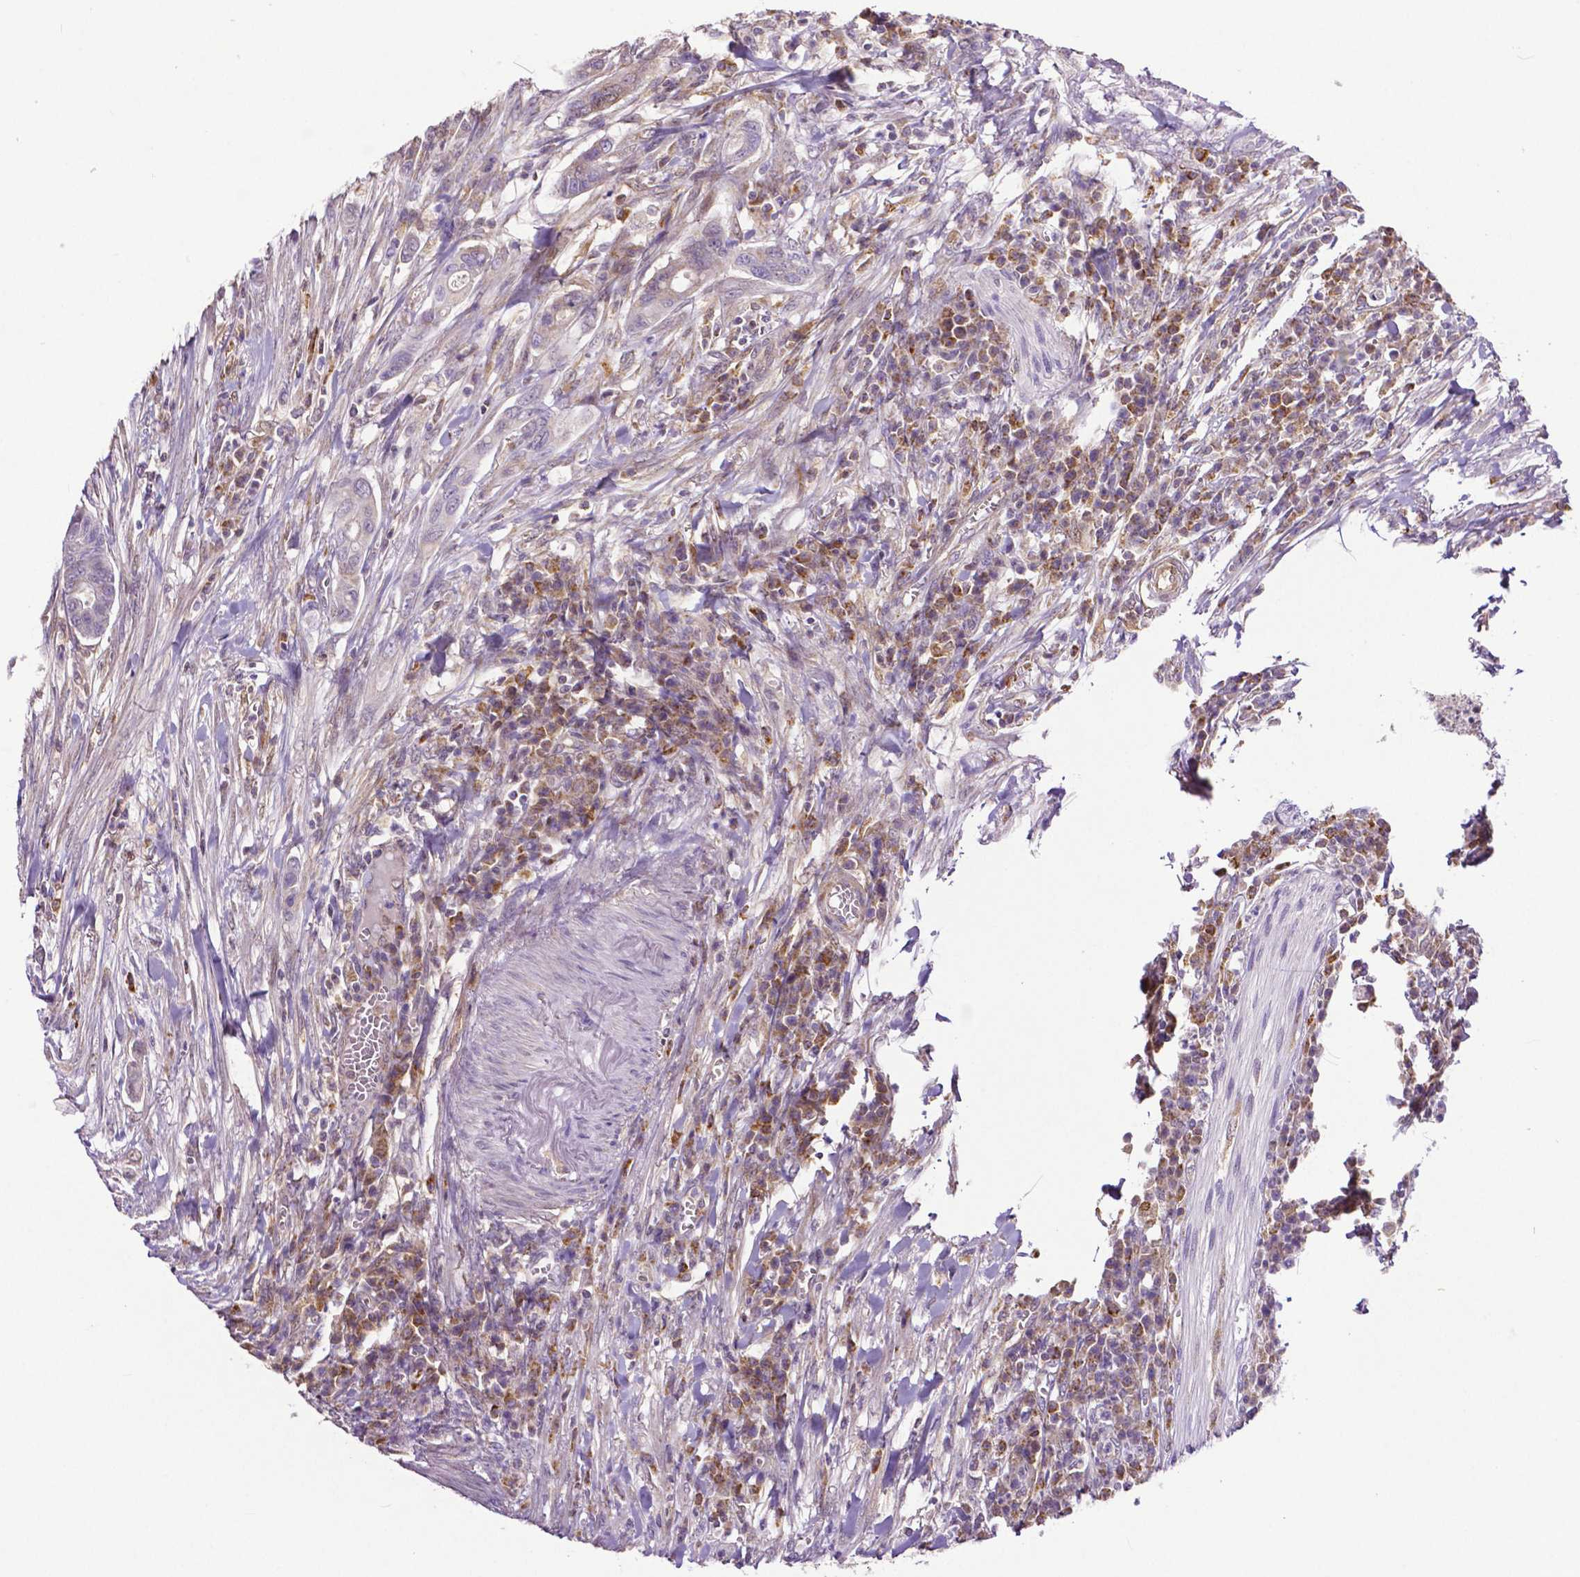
{"staining": {"intensity": "negative", "quantity": "none", "location": "none"}, "tissue": "colorectal cancer", "cell_type": "Tumor cells", "image_type": "cancer", "snomed": [{"axis": "morphology", "description": "Adenocarcinoma, NOS"}, {"axis": "topography", "description": "Colon"}], "caption": "The micrograph displays no significant staining in tumor cells of colorectal cancer. (DAB immunohistochemistry, high magnification).", "gene": "MCL1", "patient": {"sex": "male", "age": 65}}